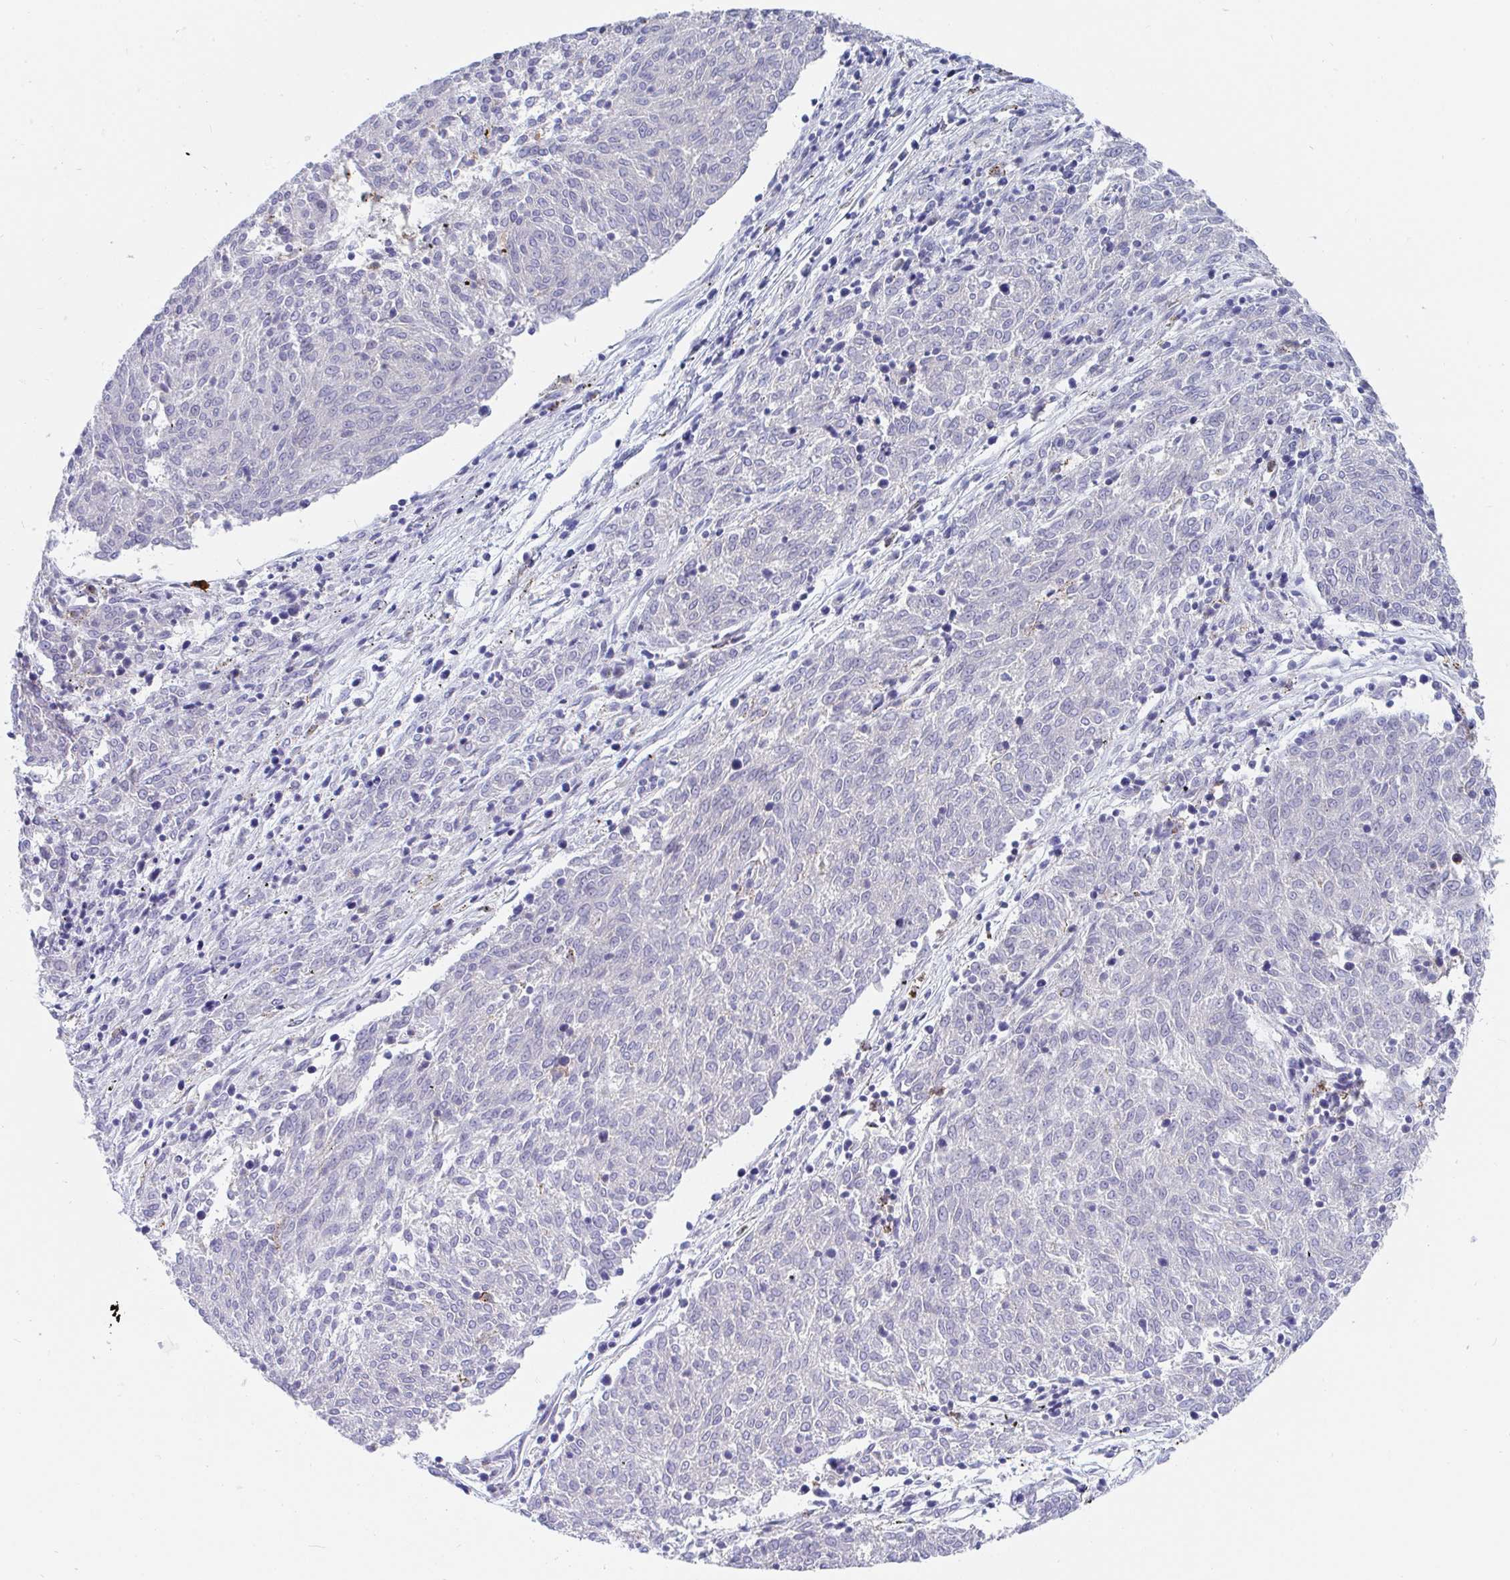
{"staining": {"intensity": "negative", "quantity": "none", "location": "none"}, "tissue": "melanoma", "cell_type": "Tumor cells", "image_type": "cancer", "snomed": [{"axis": "morphology", "description": "Malignant melanoma, NOS"}, {"axis": "topography", "description": "Skin"}], "caption": "IHC of melanoma reveals no positivity in tumor cells.", "gene": "FRMD3", "patient": {"sex": "female", "age": 72}}